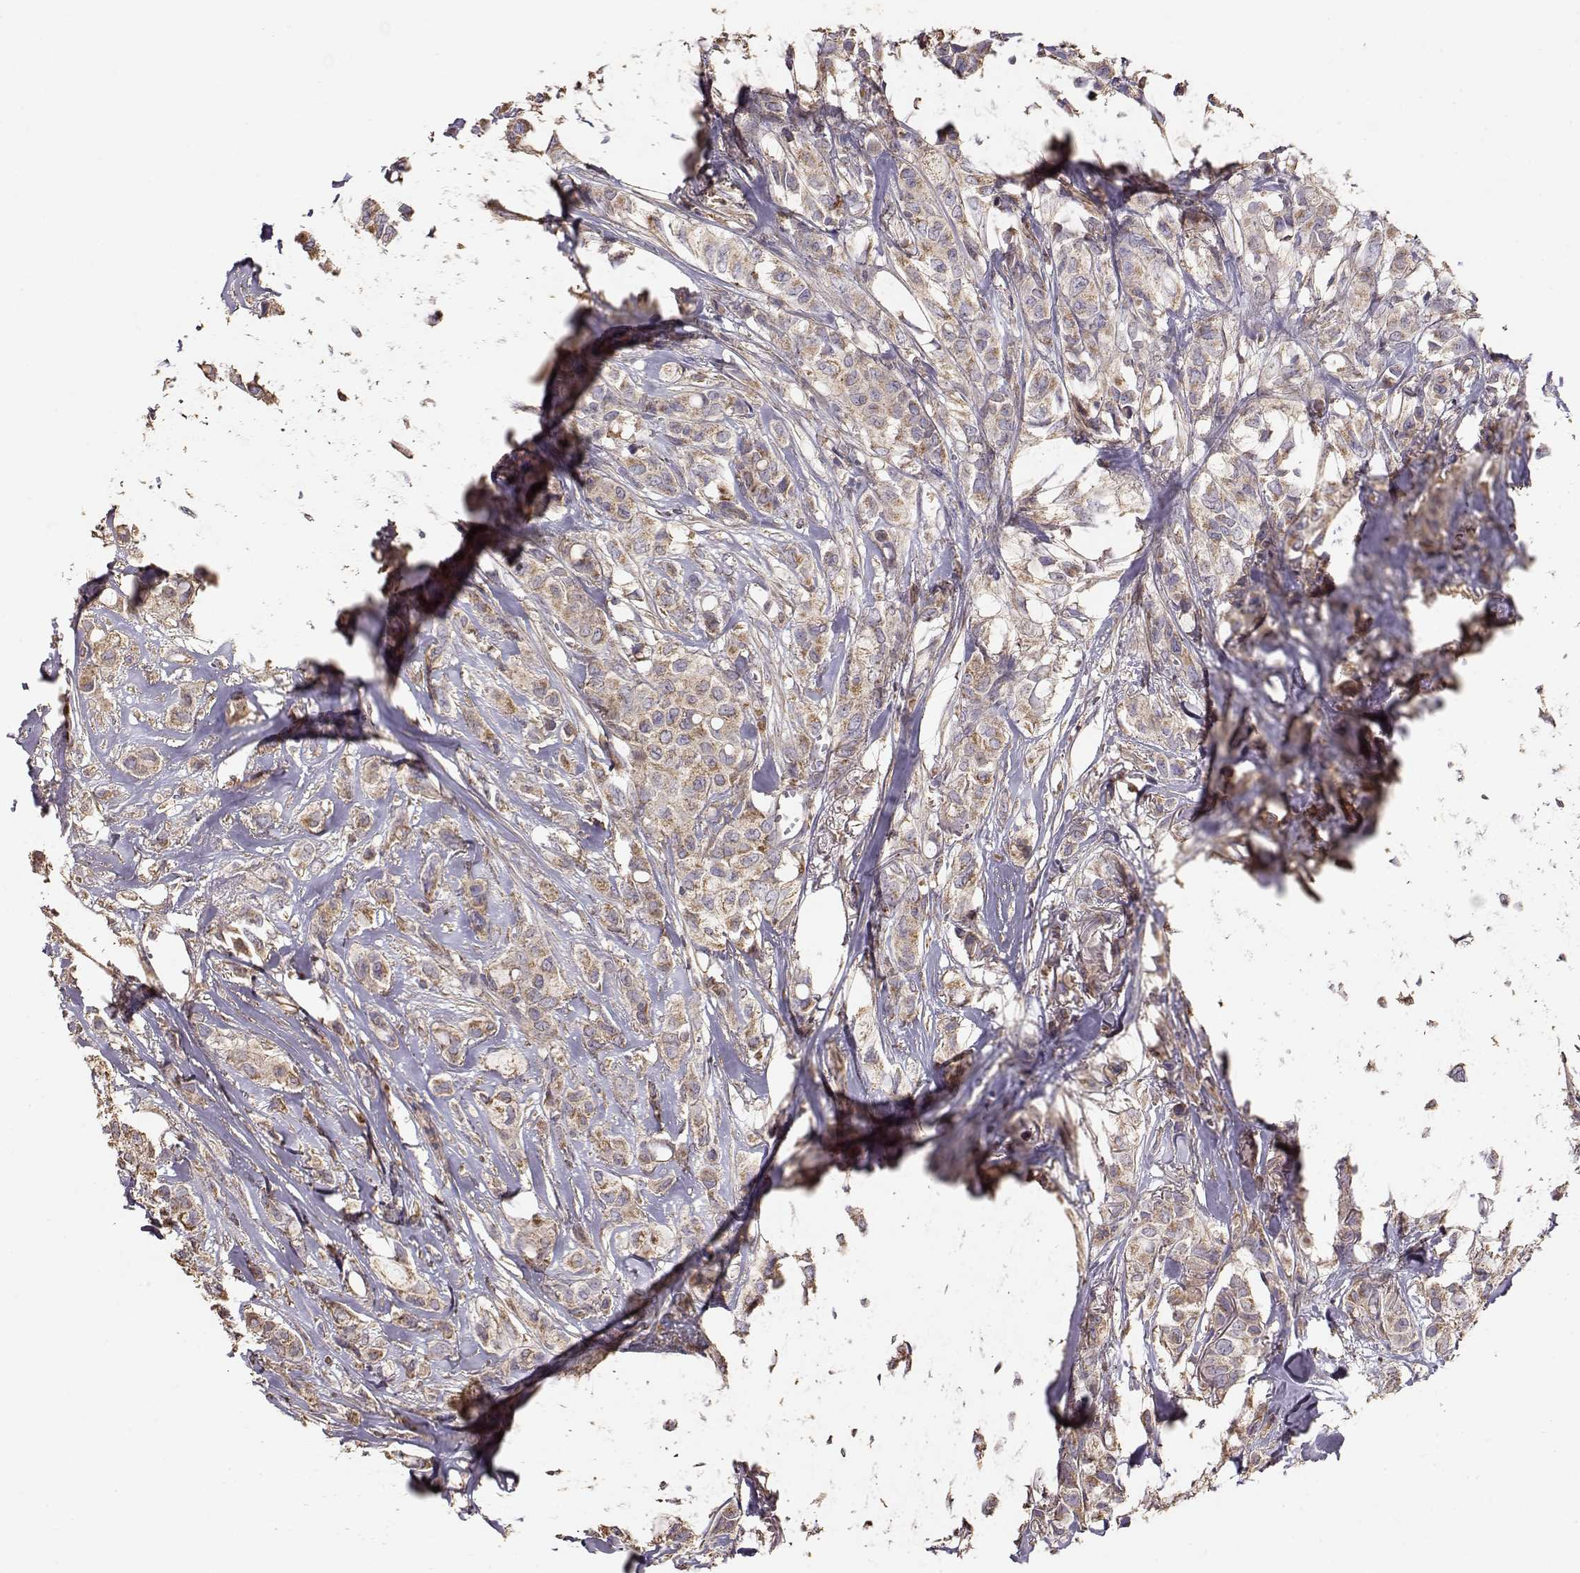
{"staining": {"intensity": "moderate", "quantity": ">75%", "location": "cytoplasmic/membranous"}, "tissue": "breast cancer", "cell_type": "Tumor cells", "image_type": "cancer", "snomed": [{"axis": "morphology", "description": "Duct carcinoma"}, {"axis": "topography", "description": "Breast"}], "caption": "Protein staining by immunohistochemistry demonstrates moderate cytoplasmic/membranous expression in approximately >75% of tumor cells in breast cancer (invasive ductal carcinoma).", "gene": "TARS3", "patient": {"sex": "female", "age": 85}}